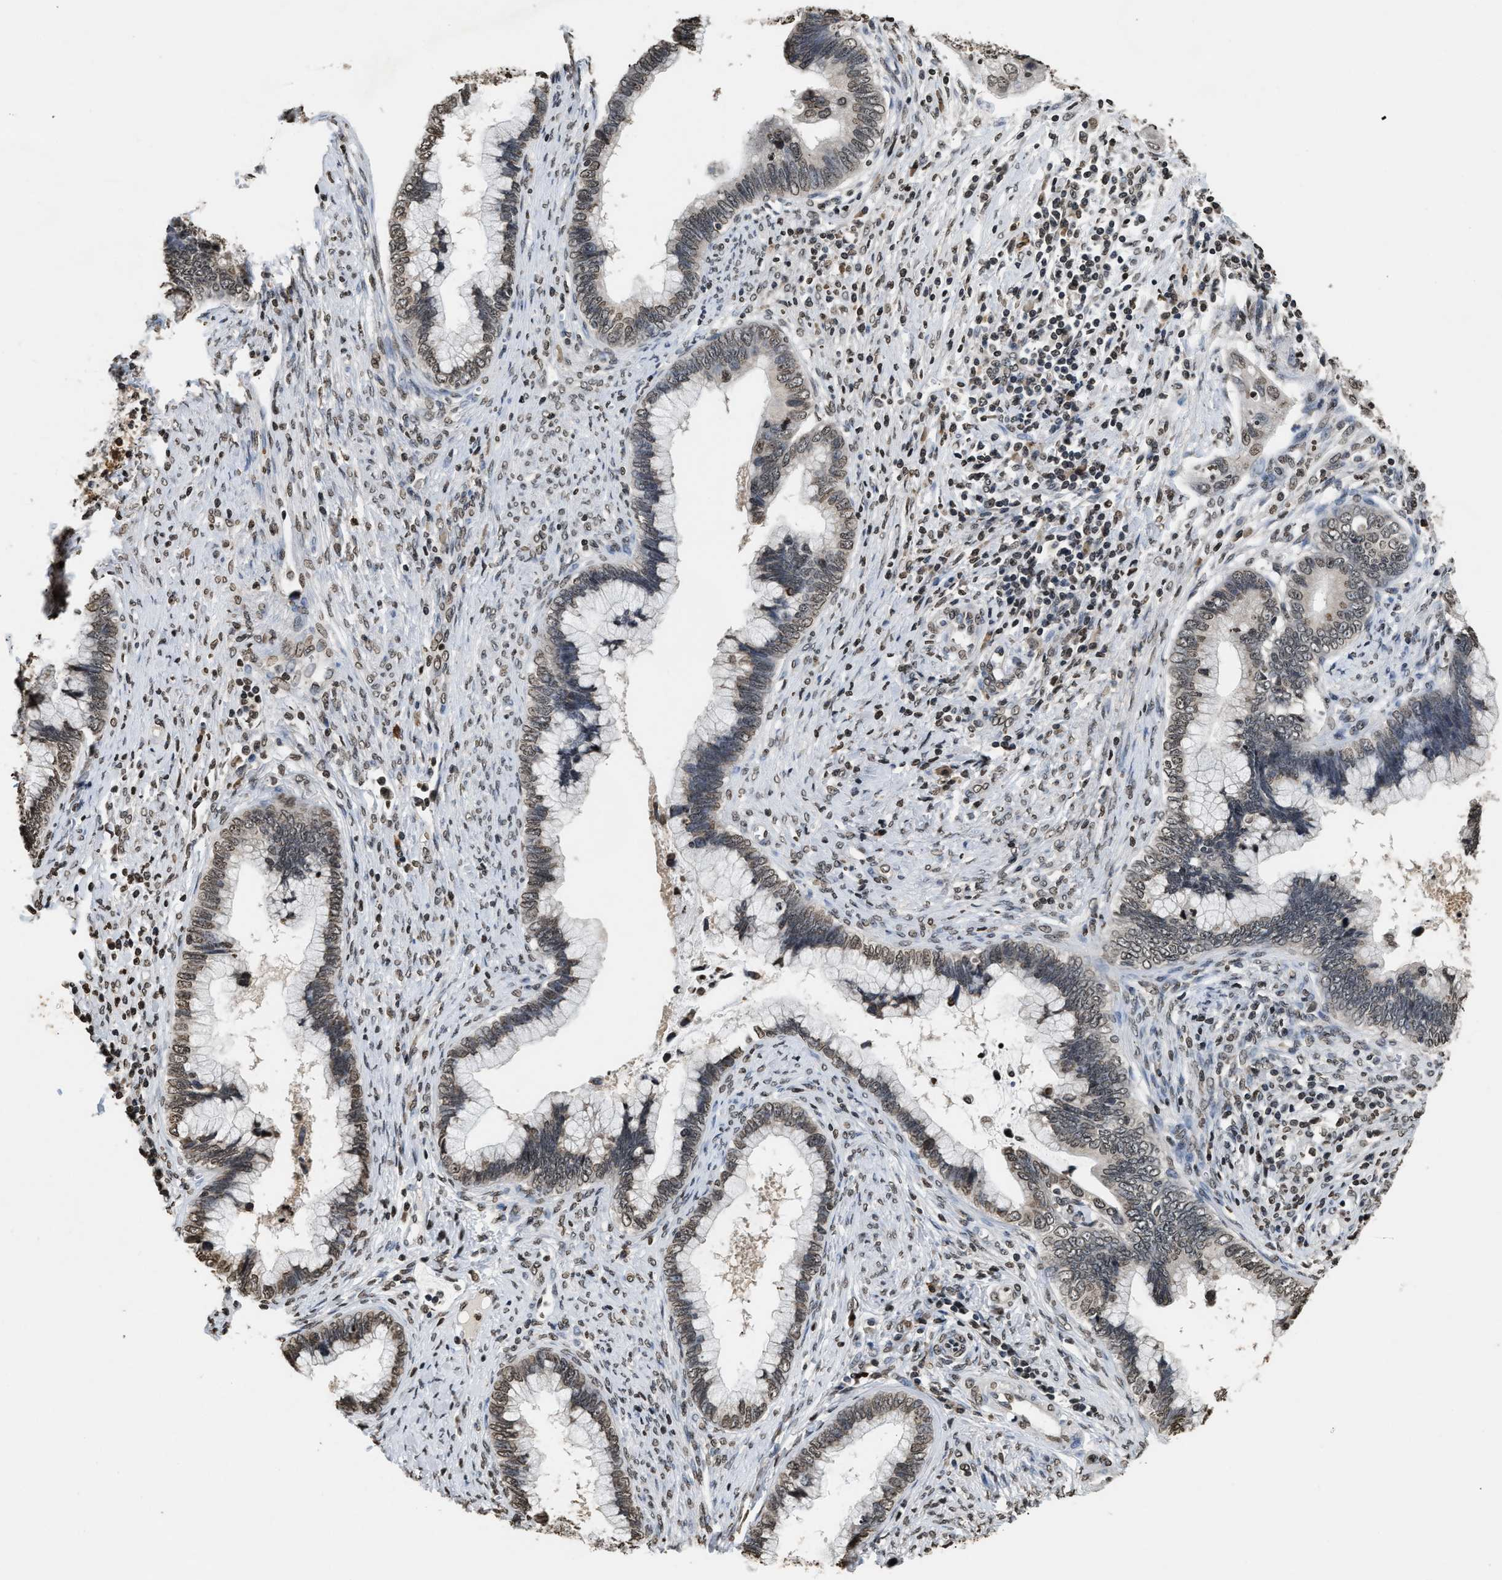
{"staining": {"intensity": "weak", "quantity": ">75%", "location": "nuclear"}, "tissue": "cervical cancer", "cell_type": "Tumor cells", "image_type": "cancer", "snomed": [{"axis": "morphology", "description": "Adenocarcinoma, NOS"}, {"axis": "topography", "description": "Cervix"}], "caption": "Immunohistochemical staining of human cervical adenocarcinoma reveals weak nuclear protein staining in approximately >75% of tumor cells.", "gene": "DNASE1L3", "patient": {"sex": "female", "age": 44}}